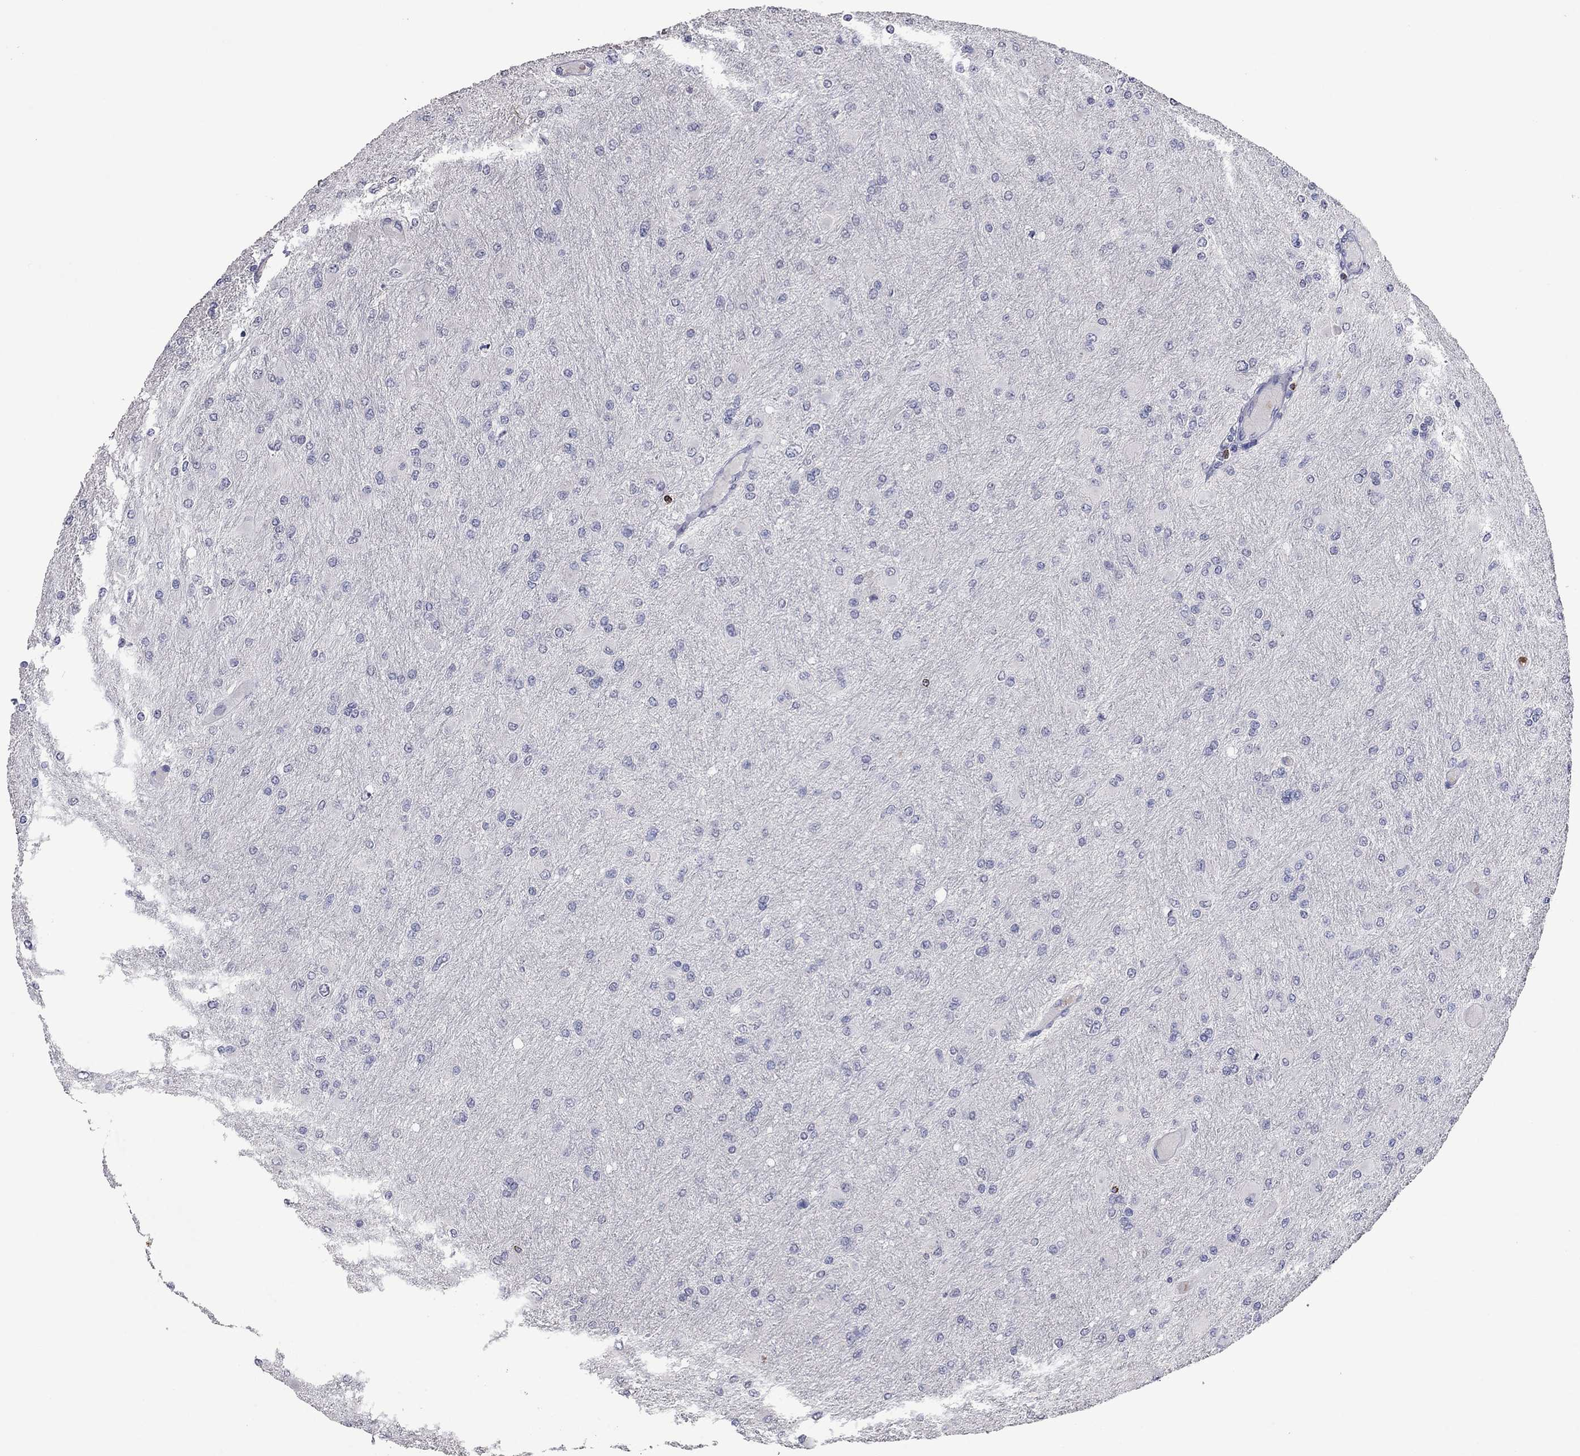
{"staining": {"intensity": "negative", "quantity": "none", "location": "none"}, "tissue": "glioma", "cell_type": "Tumor cells", "image_type": "cancer", "snomed": [{"axis": "morphology", "description": "Glioma, malignant, High grade"}, {"axis": "topography", "description": "Cerebral cortex"}], "caption": "The photomicrograph reveals no significant staining in tumor cells of malignant glioma (high-grade). (Stains: DAB (3,3'-diaminobenzidine) IHC with hematoxylin counter stain, Microscopy: brightfield microscopy at high magnification).", "gene": "CCL5", "patient": {"sex": "female", "age": 36}}